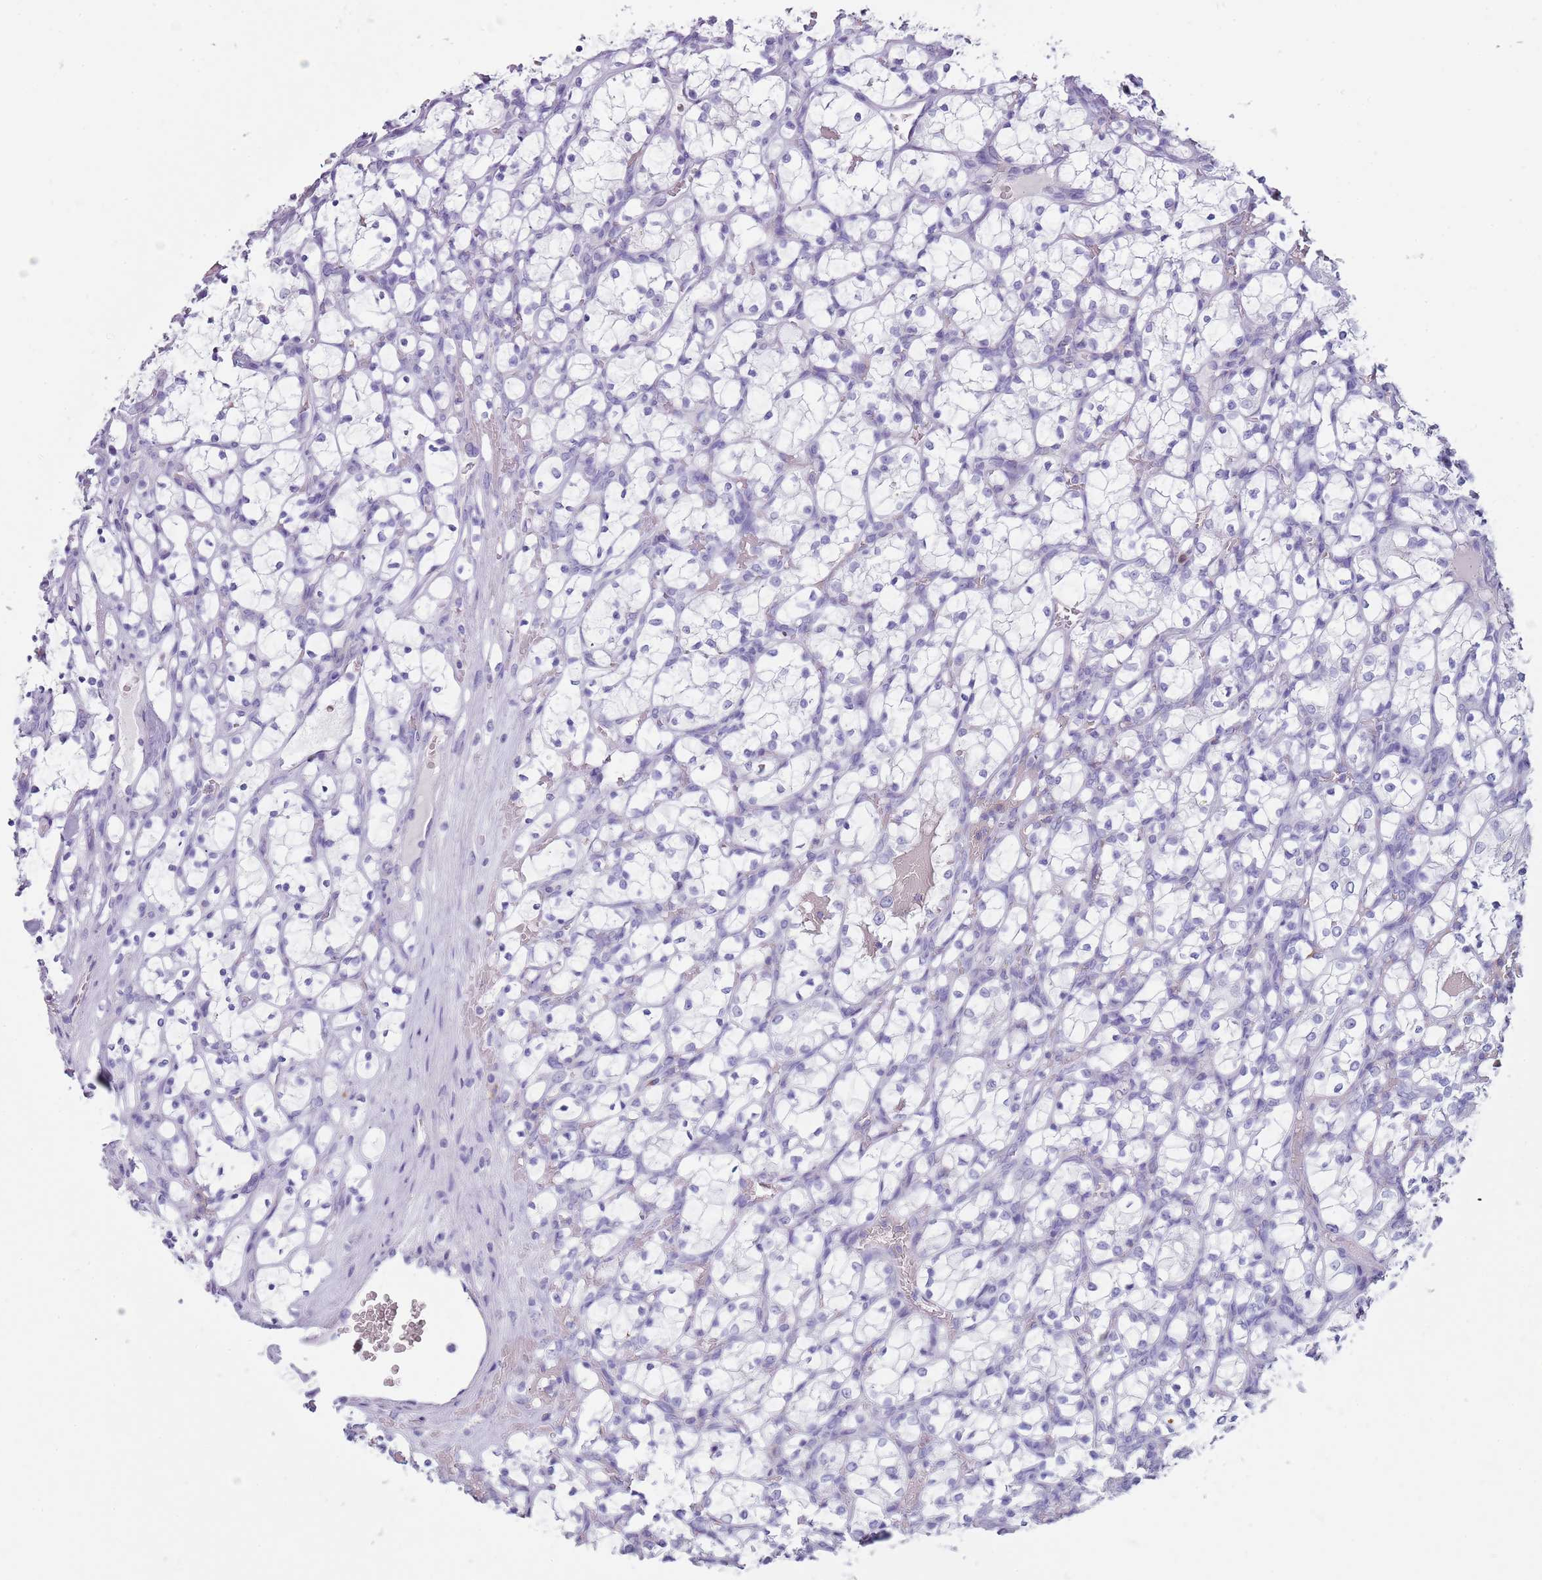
{"staining": {"intensity": "negative", "quantity": "none", "location": "none"}, "tissue": "renal cancer", "cell_type": "Tumor cells", "image_type": "cancer", "snomed": [{"axis": "morphology", "description": "Adenocarcinoma, NOS"}, {"axis": "topography", "description": "Kidney"}], "caption": "A photomicrograph of renal adenocarcinoma stained for a protein demonstrates no brown staining in tumor cells.", "gene": "NBPF20", "patient": {"sex": "female", "age": 69}}